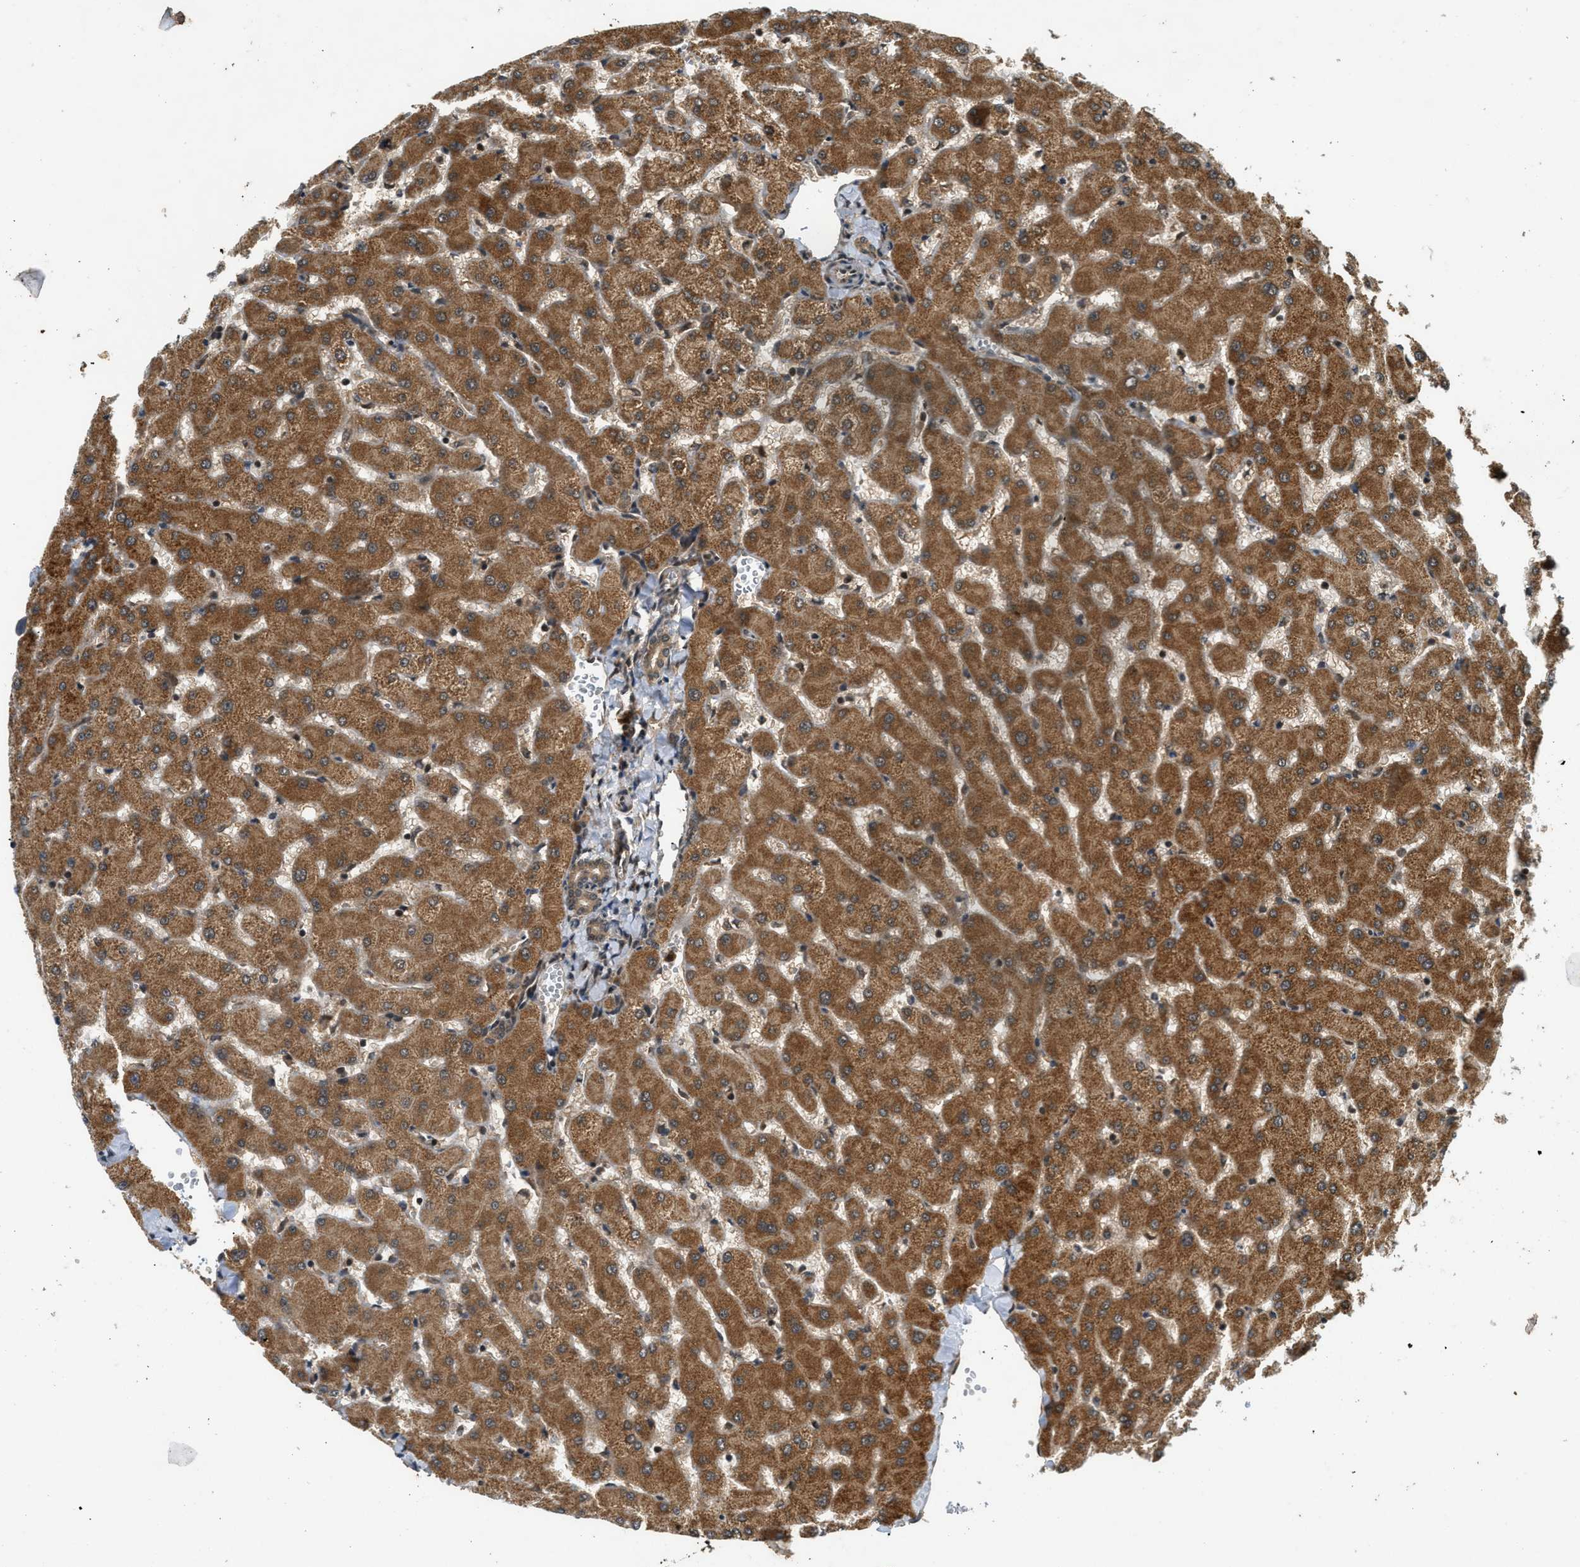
{"staining": {"intensity": "moderate", "quantity": ">75%", "location": "cytoplasmic/membranous"}, "tissue": "liver", "cell_type": "Cholangiocytes", "image_type": "normal", "snomed": [{"axis": "morphology", "description": "Normal tissue, NOS"}, {"axis": "topography", "description": "Liver"}], "caption": "IHC of benign liver exhibits medium levels of moderate cytoplasmic/membranous staining in approximately >75% of cholangiocytes.", "gene": "EIF2AK3", "patient": {"sex": "female", "age": 63}}